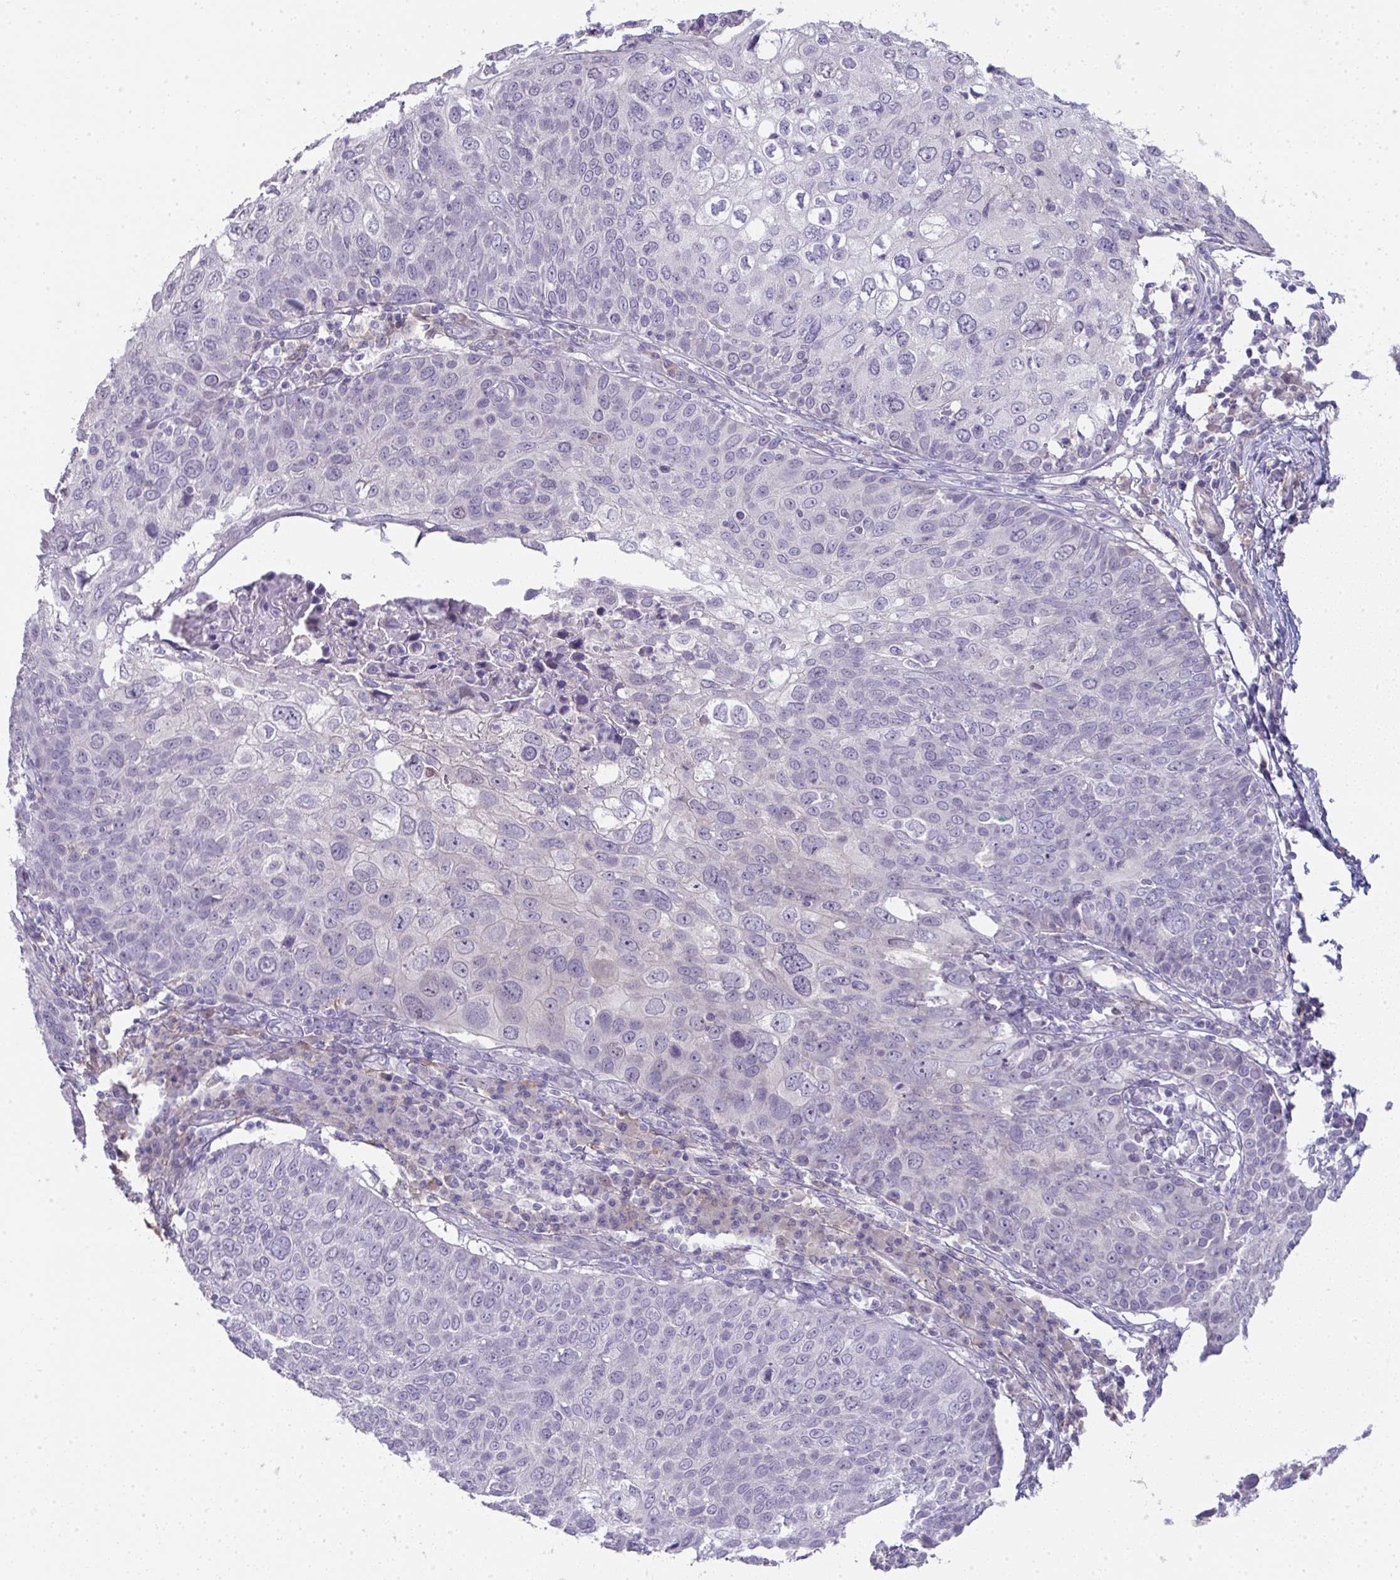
{"staining": {"intensity": "negative", "quantity": "none", "location": "none"}, "tissue": "skin cancer", "cell_type": "Tumor cells", "image_type": "cancer", "snomed": [{"axis": "morphology", "description": "Squamous cell carcinoma, NOS"}, {"axis": "topography", "description": "Skin"}], "caption": "The histopathology image displays no staining of tumor cells in skin cancer.", "gene": "GALNT16", "patient": {"sex": "male", "age": 87}}